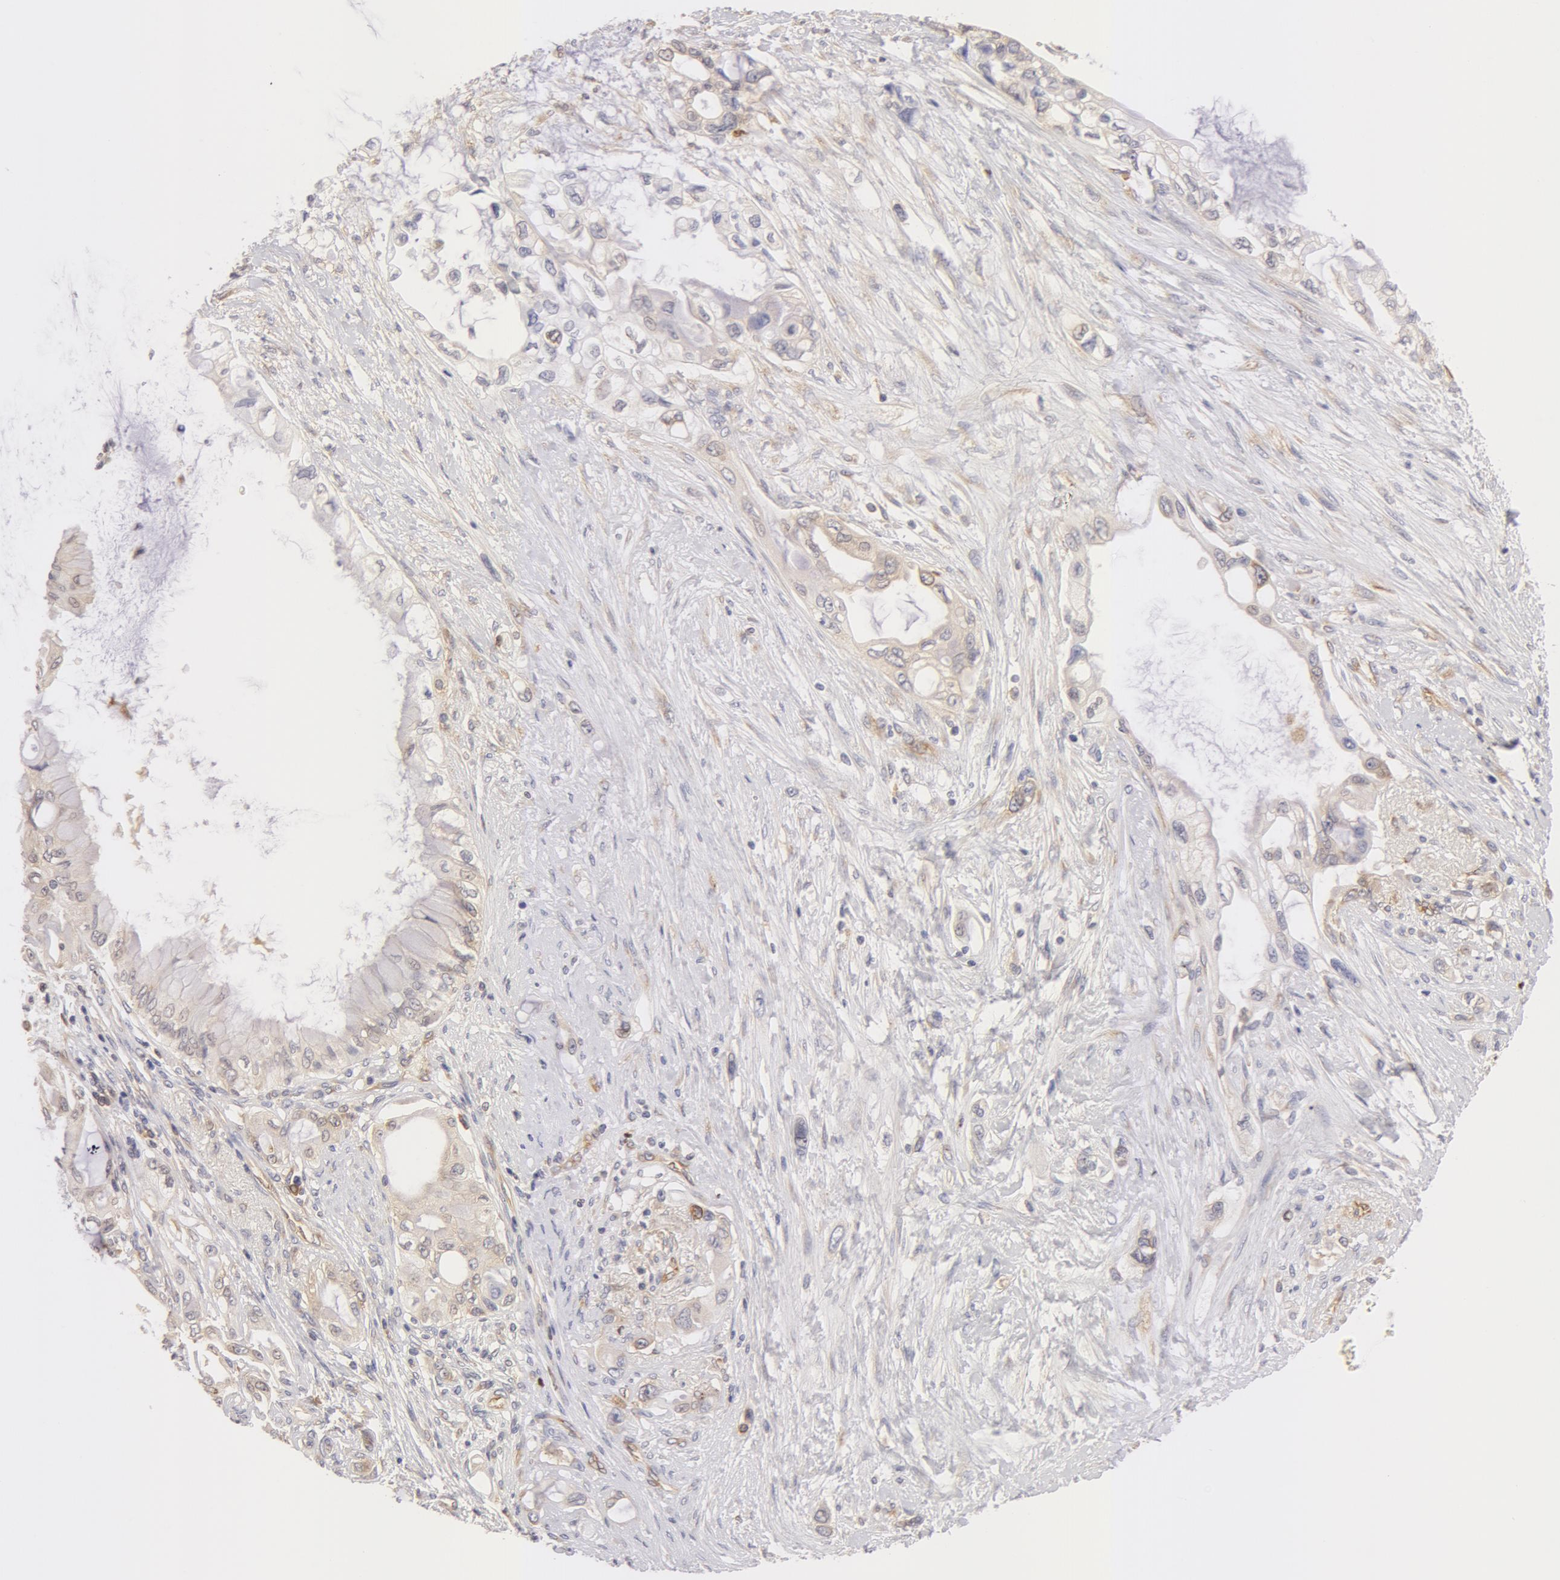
{"staining": {"intensity": "negative", "quantity": "none", "location": "none"}, "tissue": "pancreatic cancer", "cell_type": "Tumor cells", "image_type": "cancer", "snomed": [{"axis": "morphology", "description": "Adenocarcinoma, NOS"}, {"axis": "topography", "description": "Pancreas"}], "caption": "Pancreatic adenocarcinoma was stained to show a protein in brown. There is no significant positivity in tumor cells.", "gene": "DDX3Y", "patient": {"sex": "female", "age": 70}}